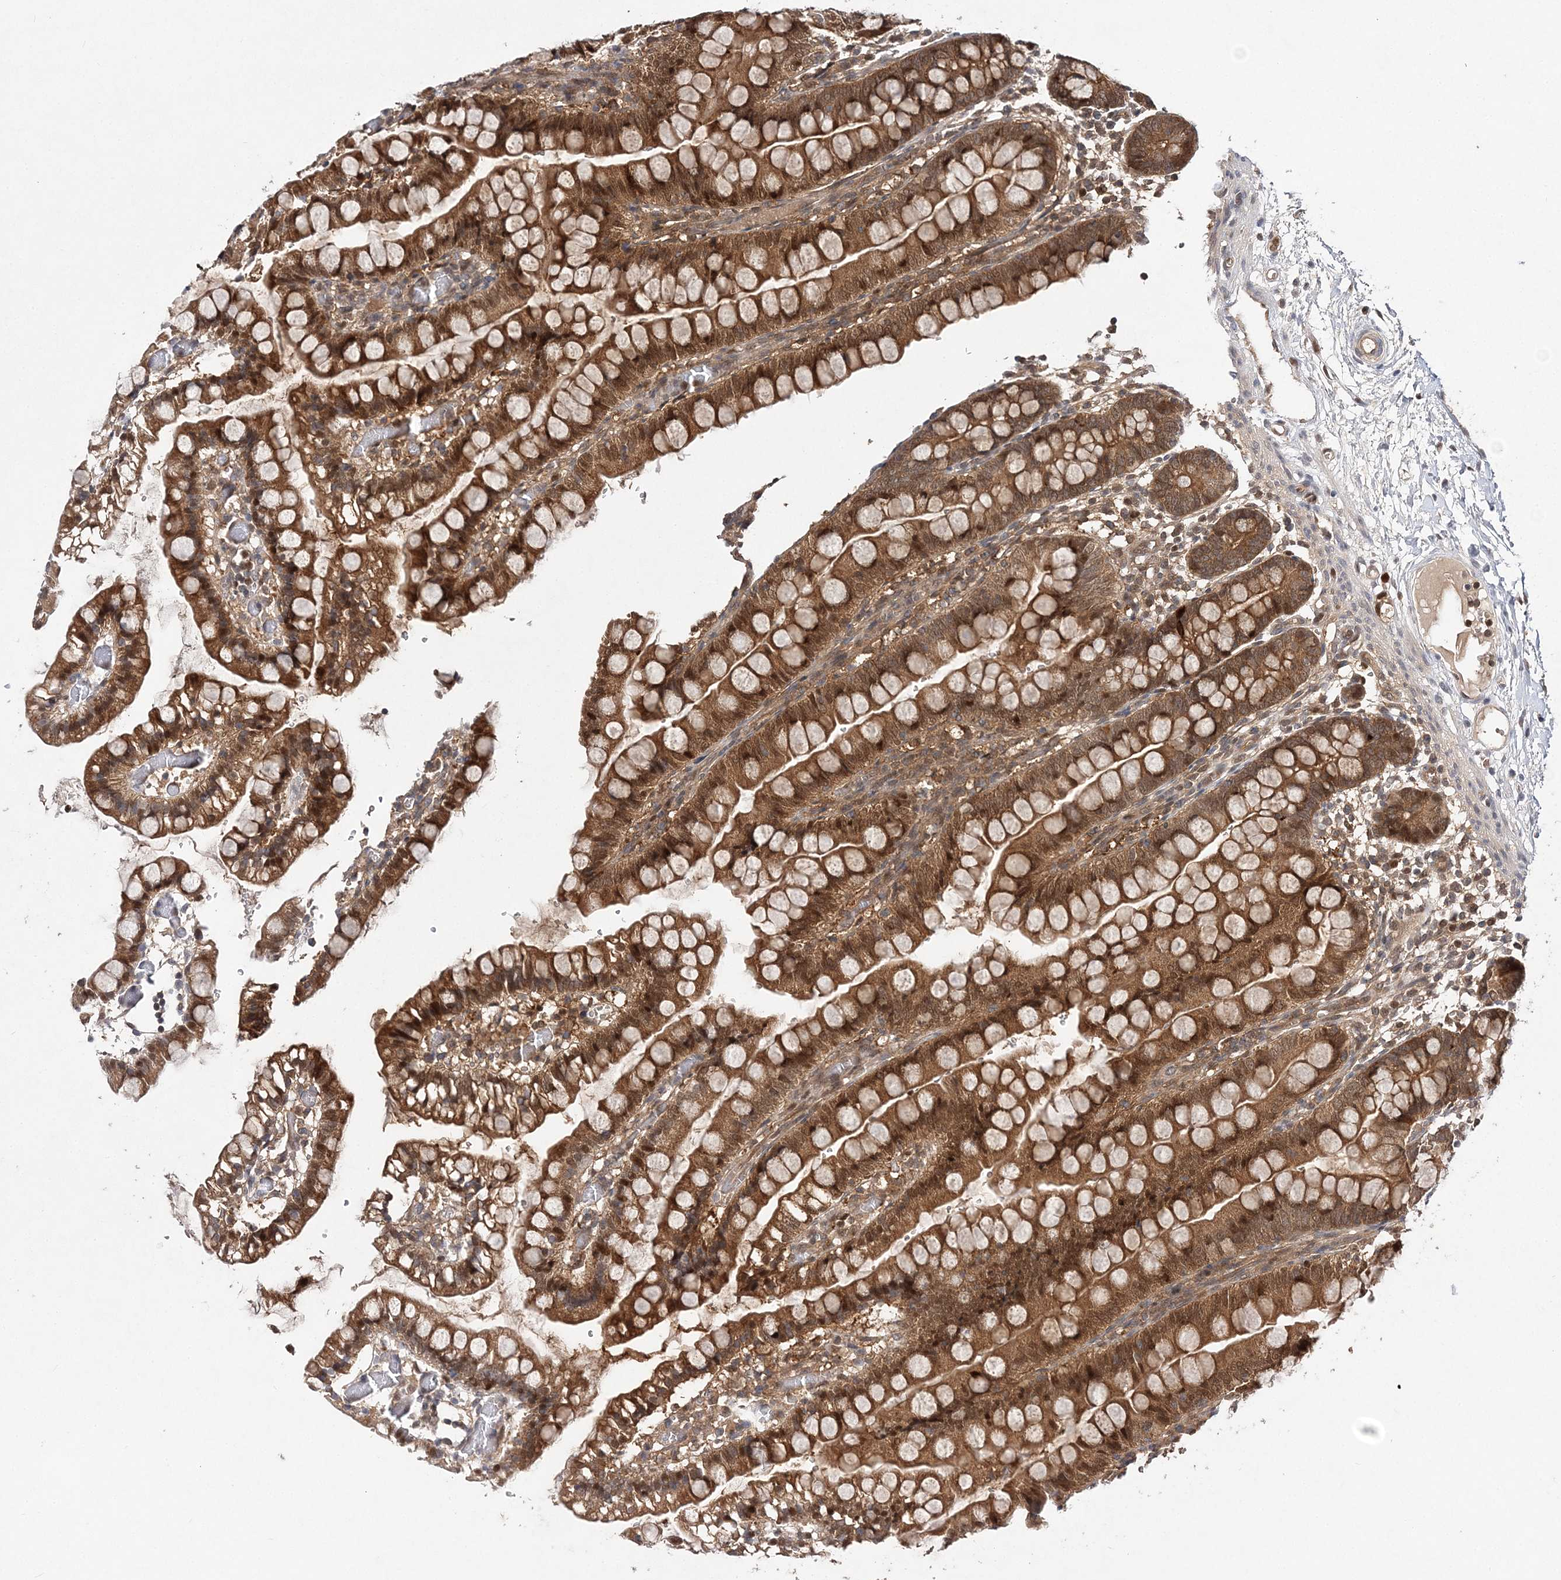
{"staining": {"intensity": "strong", "quantity": ">75%", "location": "cytoplasmic/membranous,nuclear"}, "tissue": "small intestine", "cell_type": "Glandular cells", "image_type": "normal", "snomed": [{"axis": "morphology", "description": "Normal tissue, NOS"}, {"axis": "morphology", "description": "Developmental malformation"}, {"axis": "topography", "description": "Small intestine"}], "caption": "Protein staining displays strong cytoplasmic/membranous,nuclear staining in about >75% of glandular cells in unremarkable small intestine. The staining was performed using DAB (3,3'-diaminobenzidine), with brown indicating positive protein expression. Nuclei are stained blue with hematoxylin.", "gene": "NIF3L1", "patient": {"sex": "male"}}